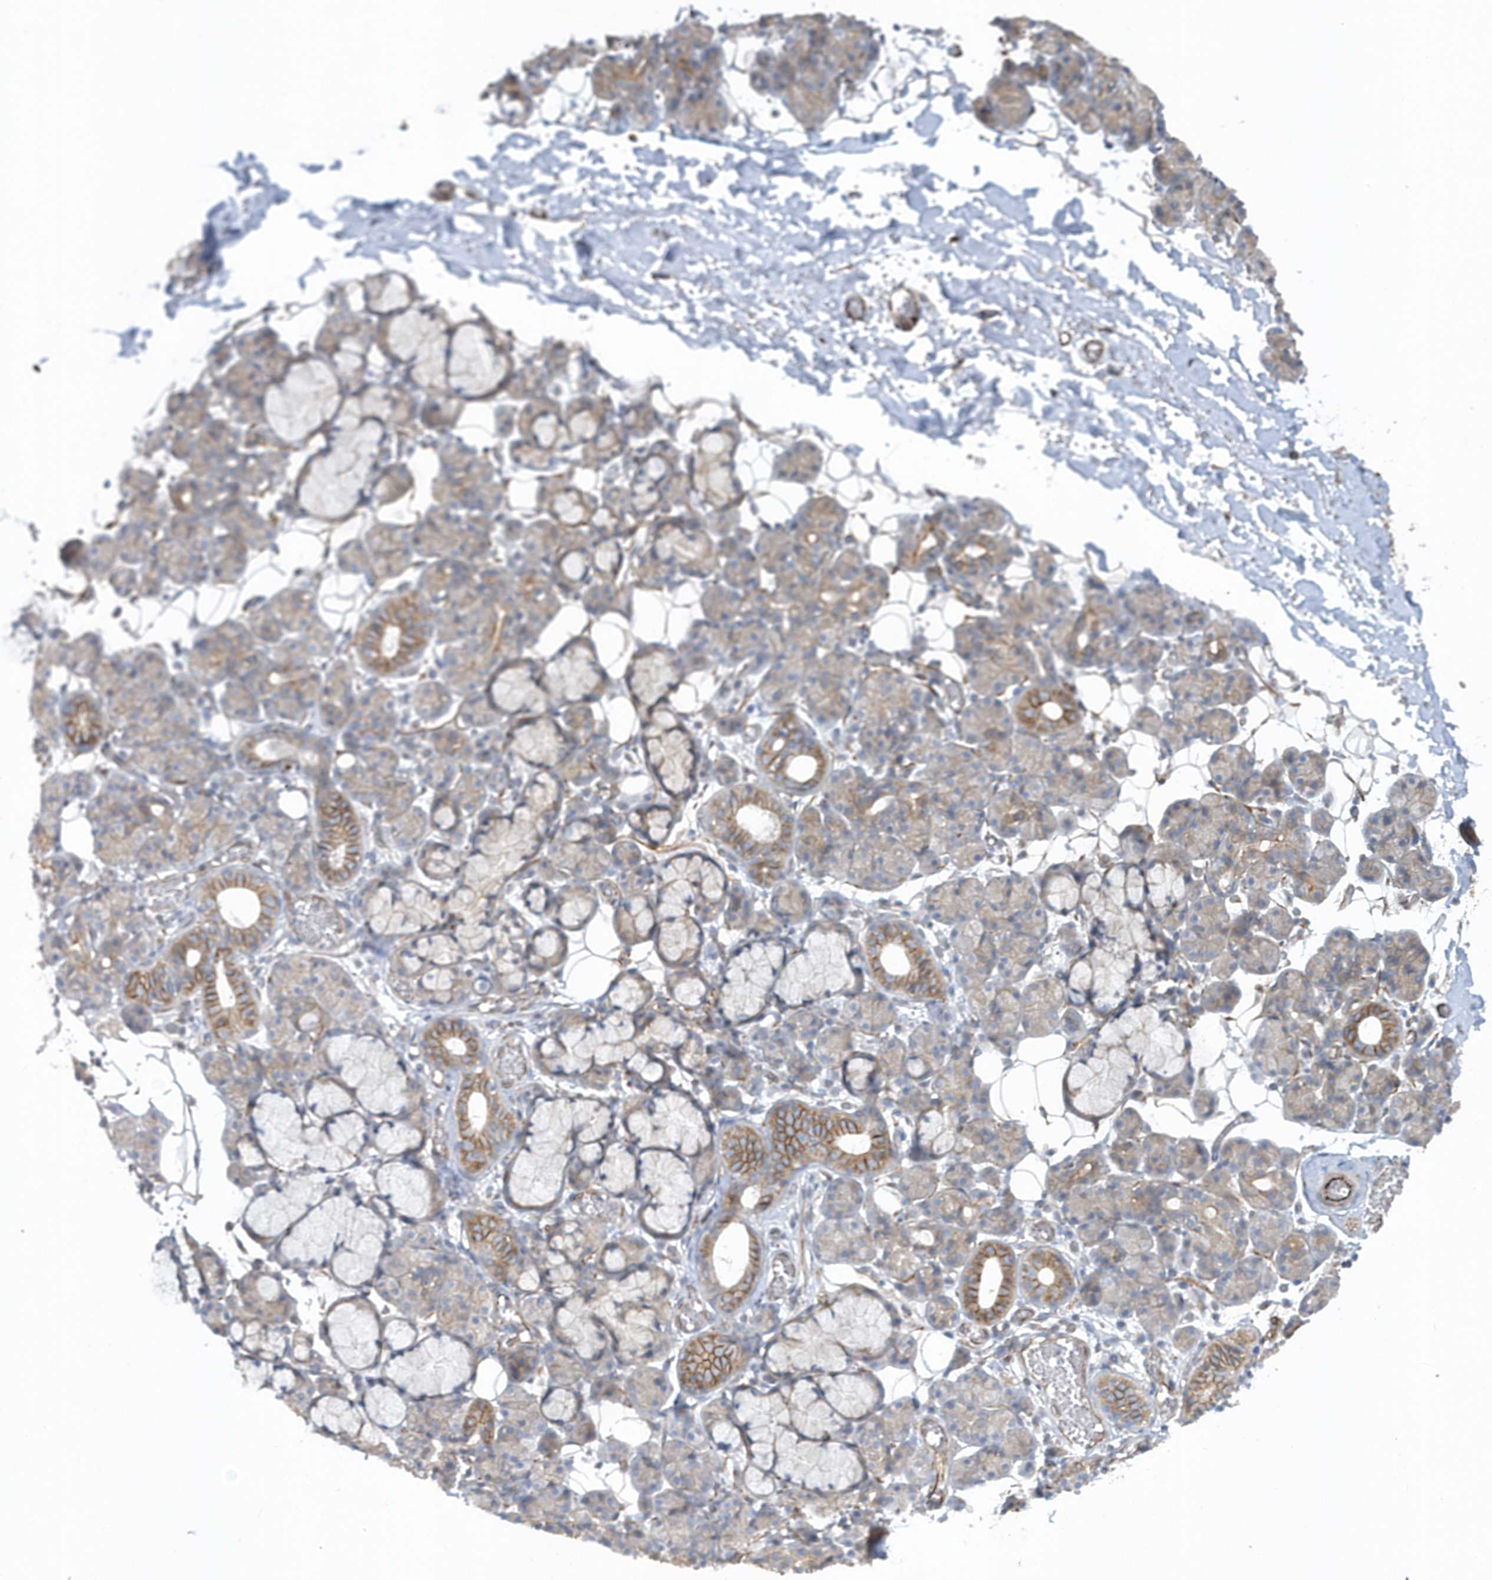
{"staining": {"intensity": "moderate", "quantity": "<25%", "location": "cytoplasmic/membranous"}, "tissue": "salivary gland", "cell_type": "Glandular cells", "image_type": "normal", "snomed": [{"axis": "morphology", "description": "Normal tissue, NOS"}, {"axis": "topography", "description": "Salivary gland"}], "caption": "High-magnification brightfield microscopy of unremarkable salivary gland stained with DAB (3,3'-diaminobenzidine) (brown) and counterstained with hematoxylin (blue). glandular cells exhibit moderate cytoplasmic/membranous expression is identified in approximately<25% of cells. (Brightfield microscopy of DAB IHC at high magnification).", "gene": "RAB17", "patient": {"sex": "male", "age": 63}}